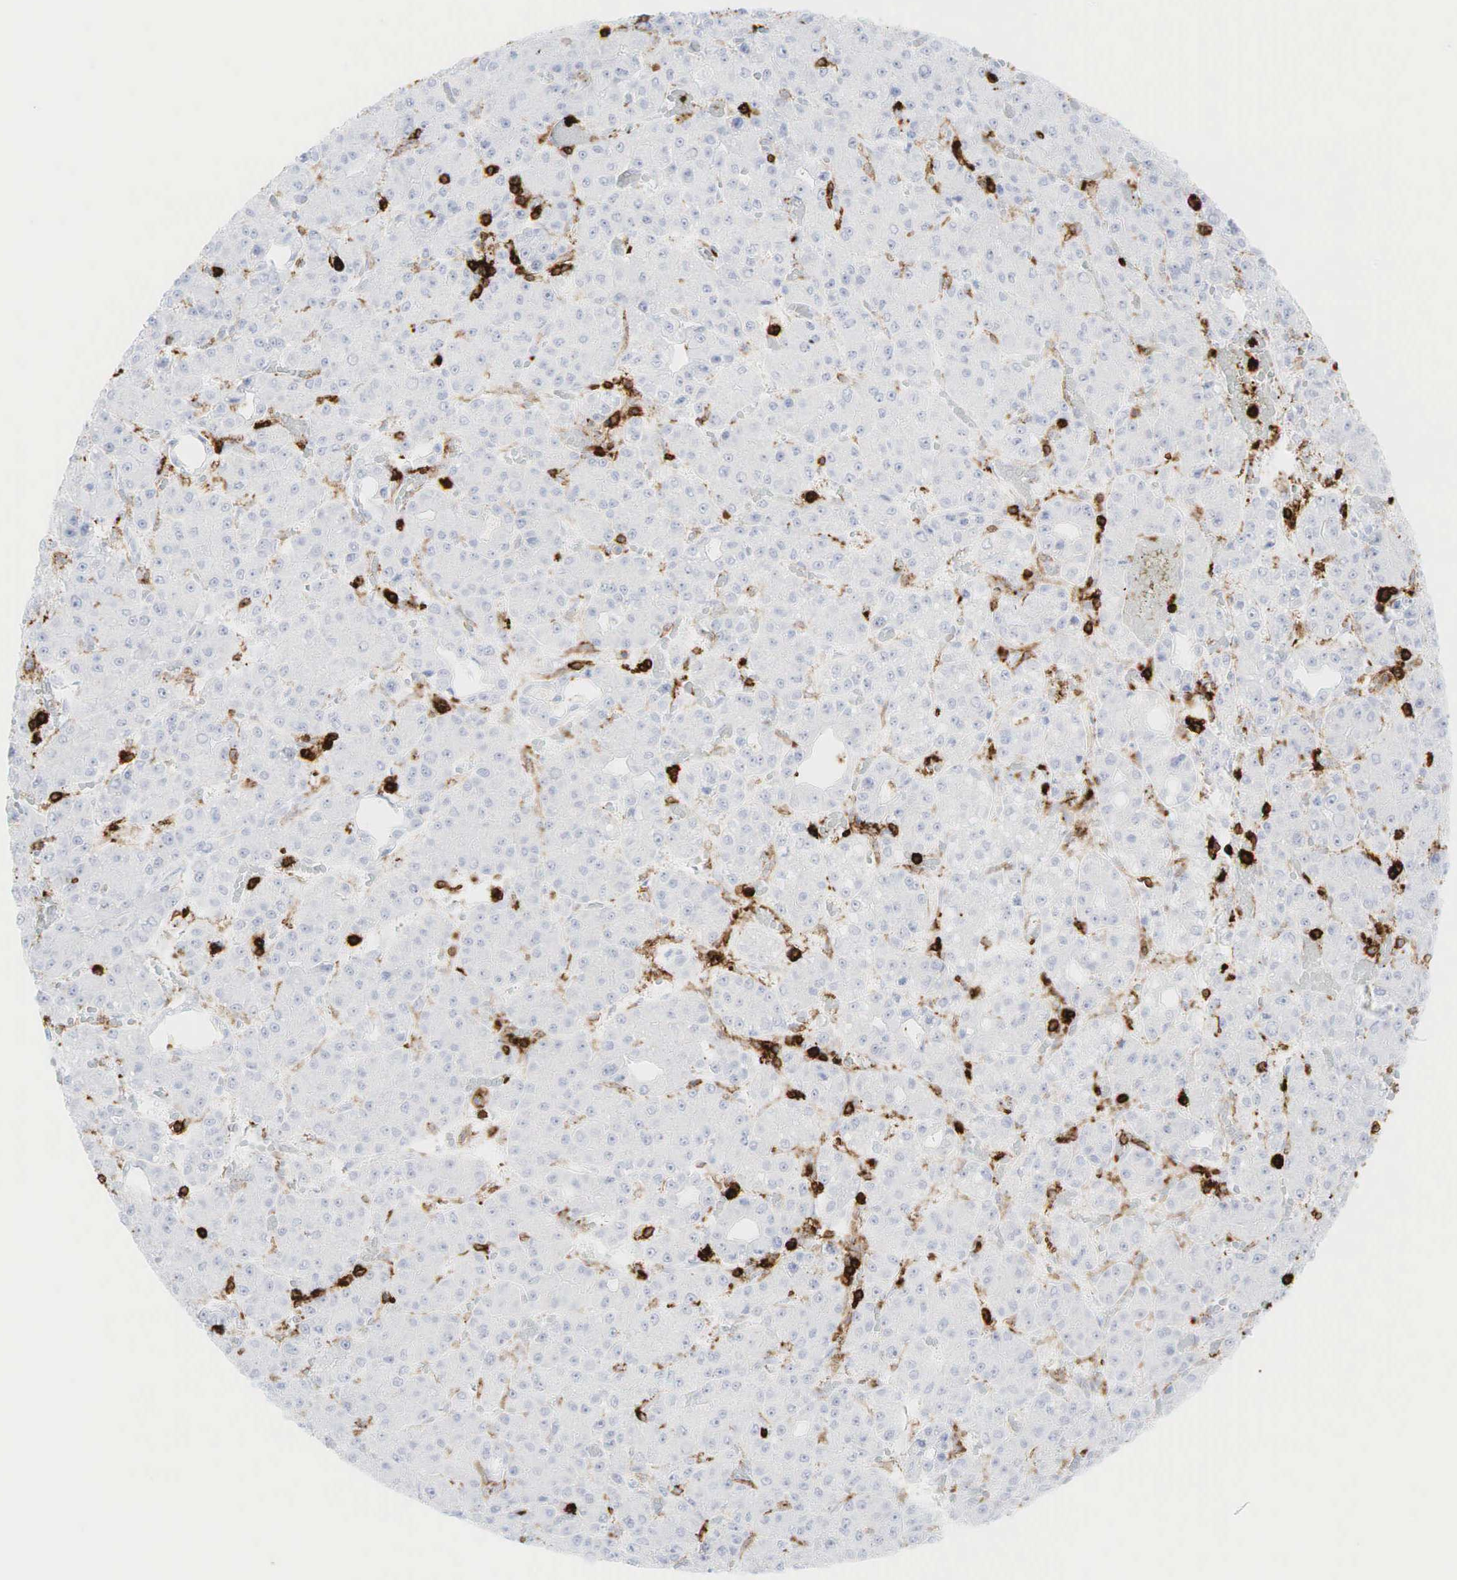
{"staining": {"intensity": "negative", "quantity": "none", "location": "none"}, "tissue": "liver cancer", "cell_type": "Tumor cells", "image_type": "cancer", "snomed": [{"axis": "morphology", "description": "Carcinoma, Hepatocellular, NOS"}, {"axis": "topography", "description": "Liver"}], "caption": "A histopathology image of liver cancer (hepatocellular carcinoma) stained for a protein shows no brown staining in tumor cells.", "gene": "PTPRC", "patient": {"sex": "male", "age": 69}}